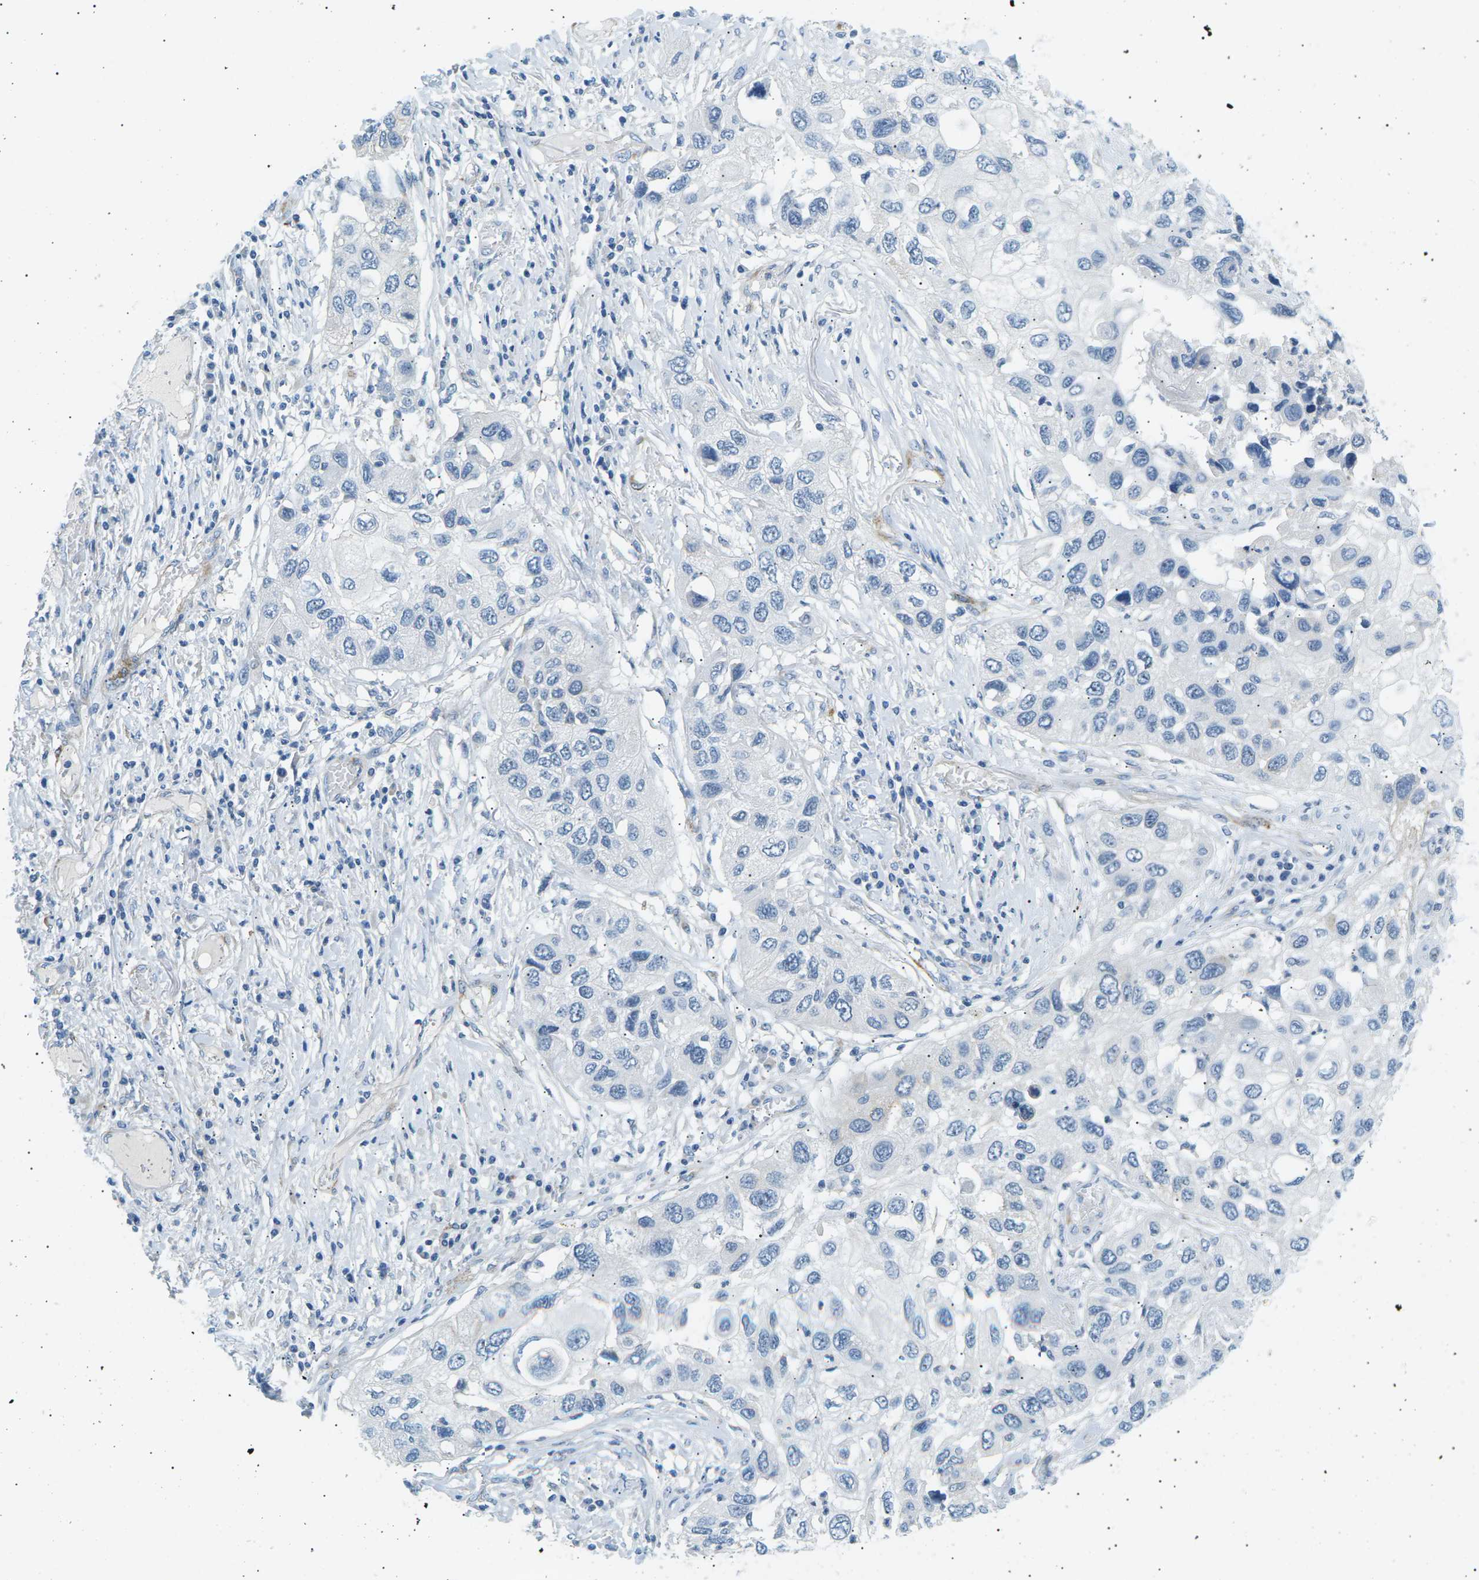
{"staining": {"intensity": "negative", "quantity": "none", "location": "none"}, "tissue": "lung cancer", "cell_type": "Tumor cells", "image_type": "cancer", "snomed": [{"axis": "morphology", "description": "Squamous cell carcinoma, NOS"}, {"axis": "topography", "description": "Lung"}], "caption": "Micrograph shows no significant protein positivity in tumor cells of lung cancer (squamous cell carcinoma).", "gene": "SEPTIN5", "patient": {"sex": "male", "age": 71}}